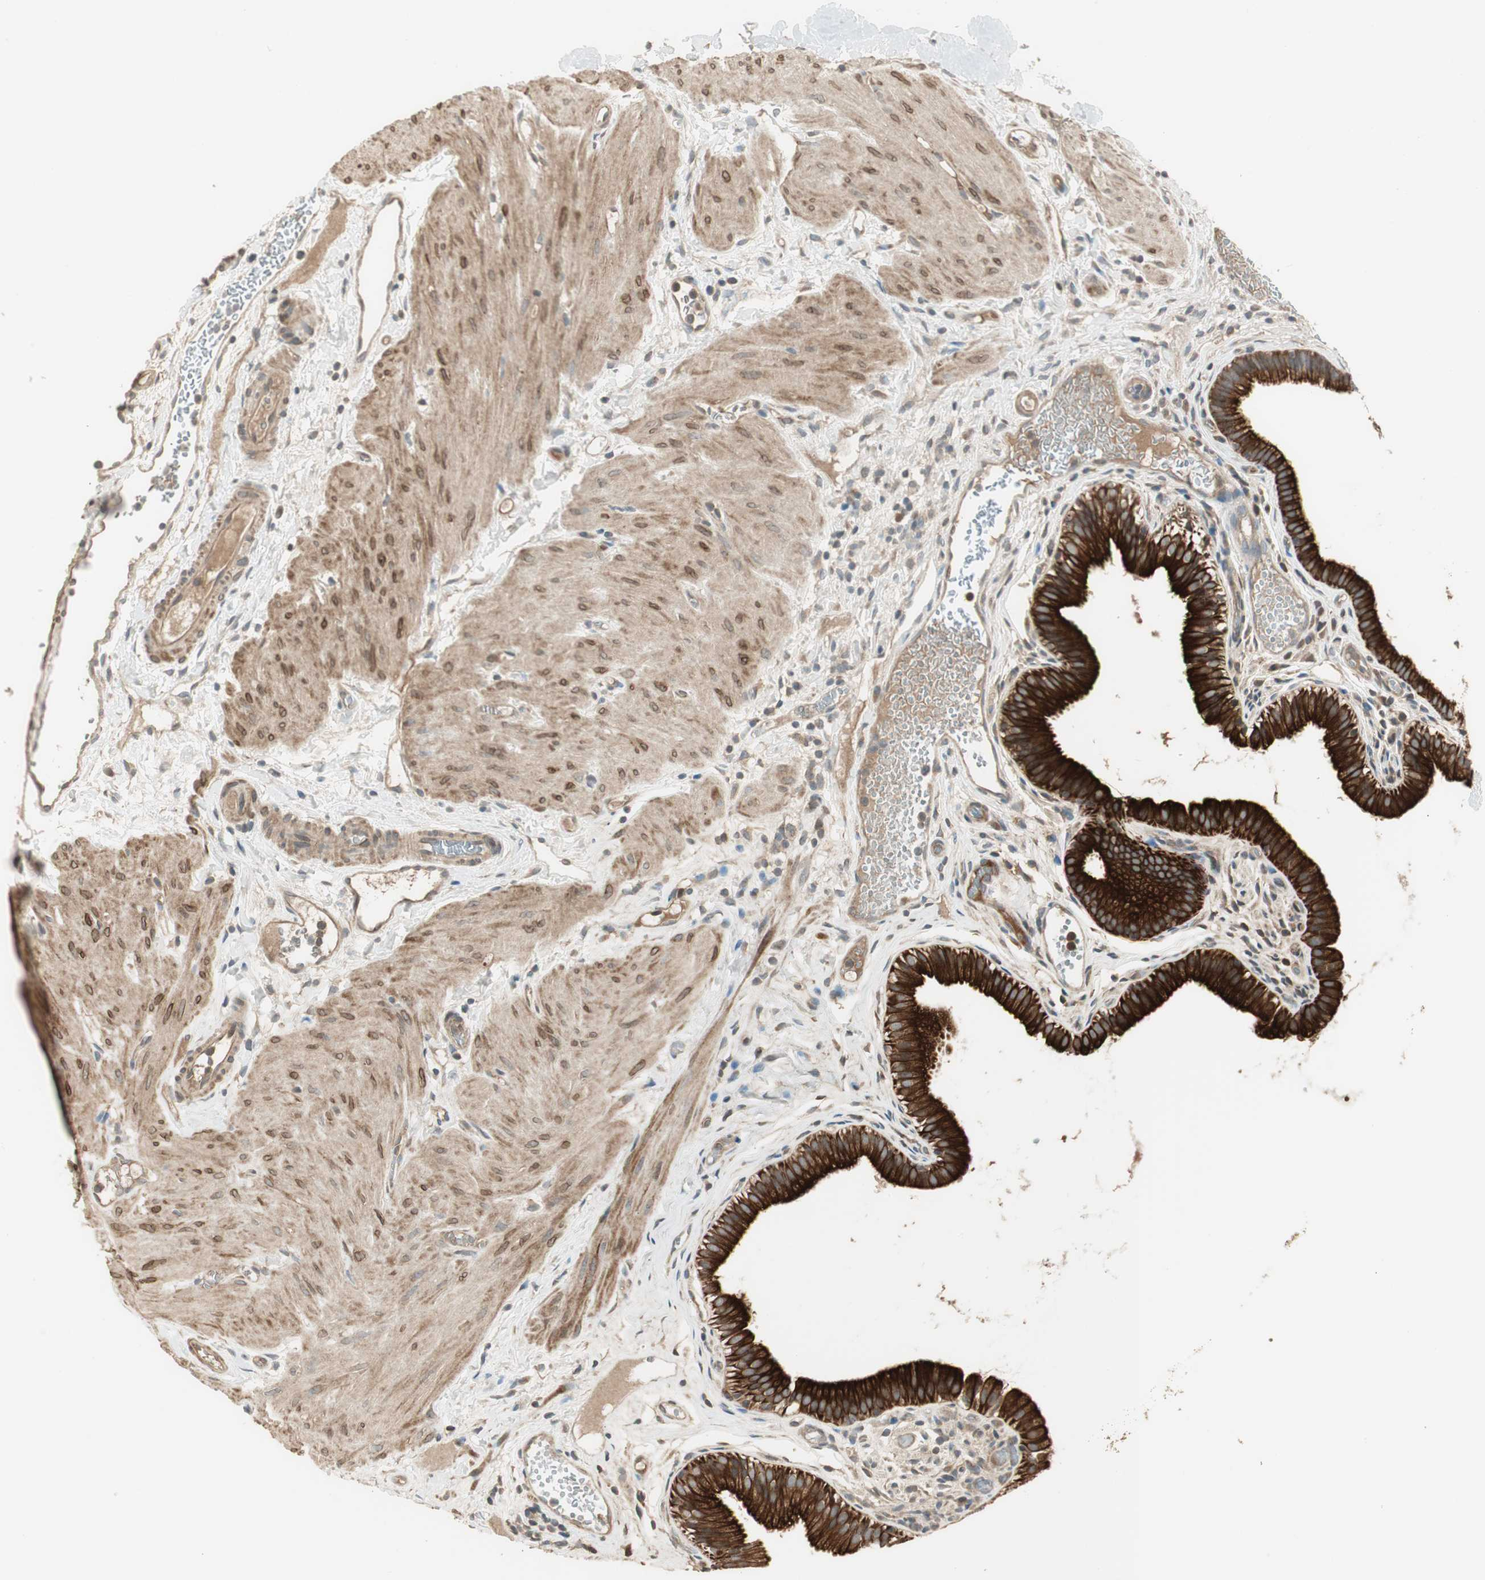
{"staining": {"intensity": "strong", "quantity": ">75%", "location": "cytoplasmic/membranous"}, "tissue": "gallbladder", "cell_type": "Glandular cells", "image_type": "normal", "snomed": [{"axis": "morphology", "description": "Normal tissue, NOS"}, {"axis": "topography", "description": "Gallbladder"}], "caption": "The image demonstrates a brown stain indicating the presence of a protein in the cytoplasmic/membranous of glandular cells in gallbladder.", "gene": "PFDN5", "patient": {"sex": "female", "age": 26}}